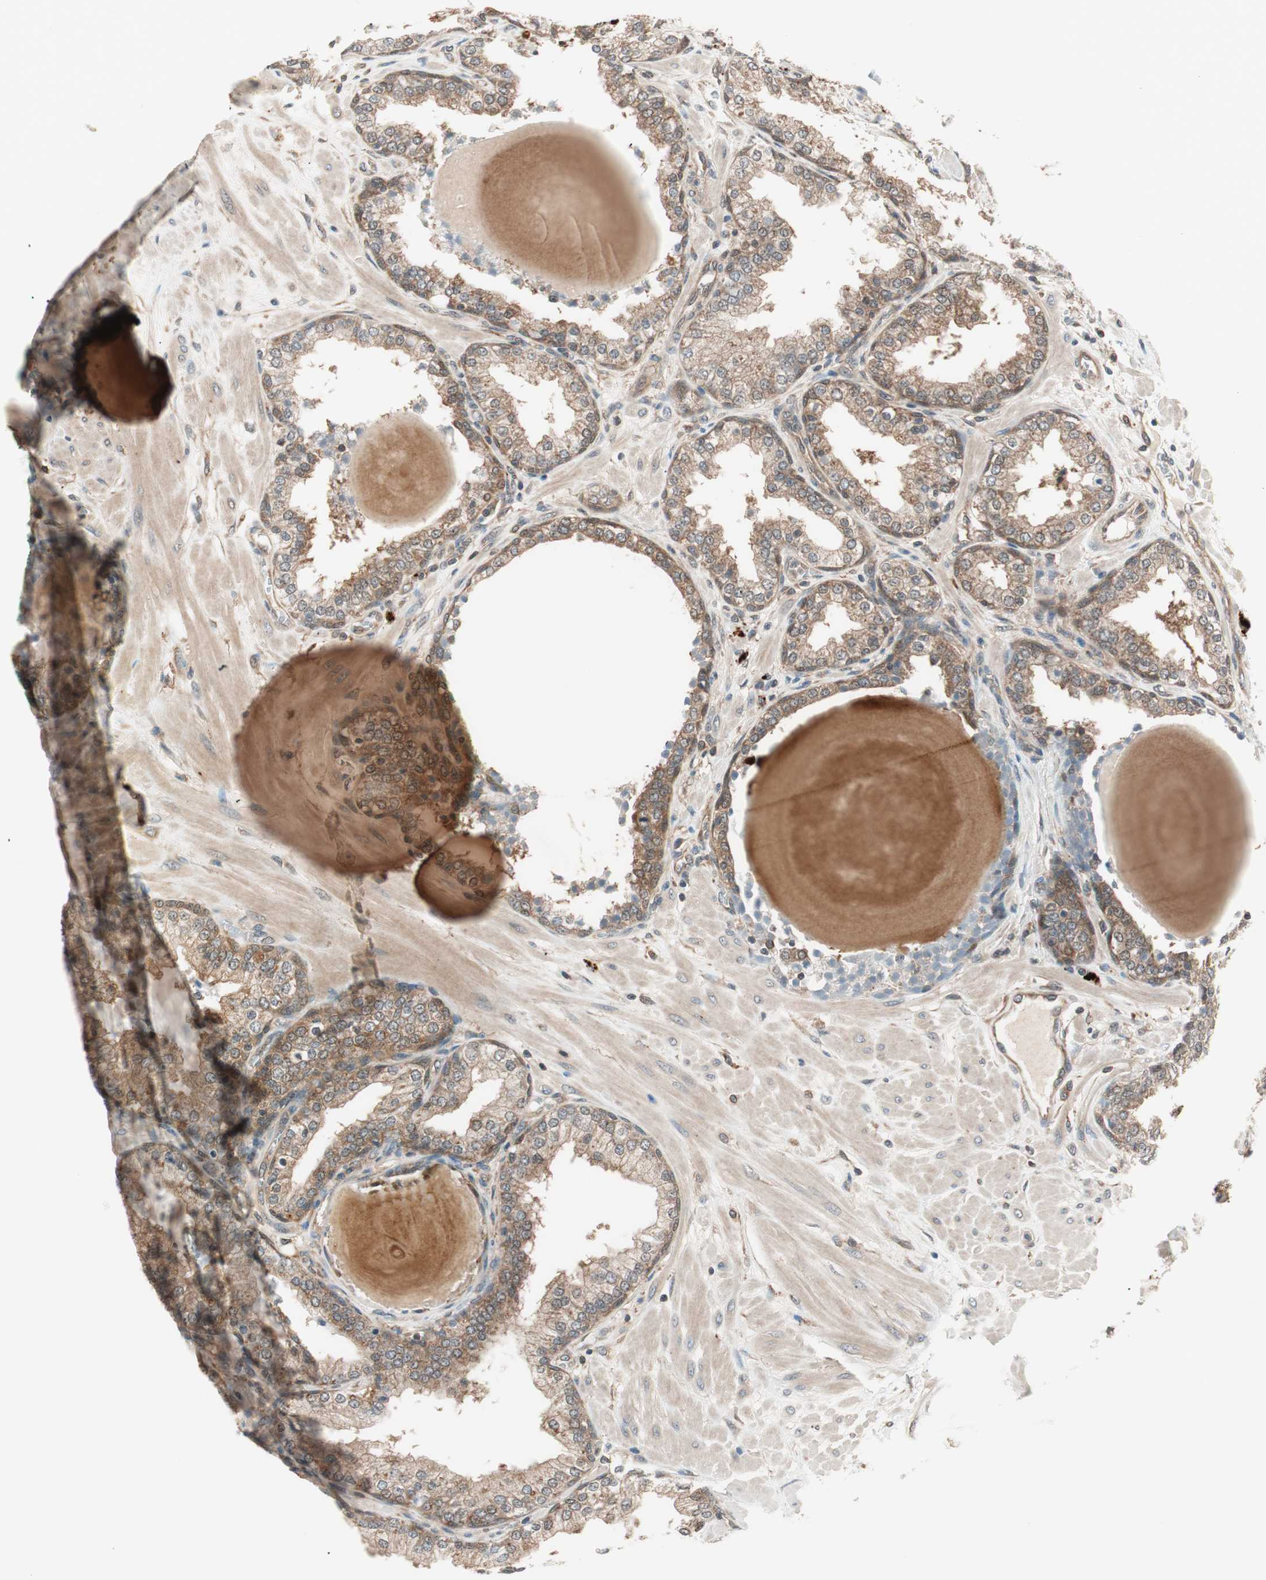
{"staining": {"intensity": "moderate", "quantity": ">75%", "location": "cytoplasmic/membranous"}, "tissue": "prostate", "cell_type": "Glandular cells", "image_type": "normal", "snomed": [{"axis": "morphology", "description": "Normal tissue, NOS"}, {"axis": "topography", "description": "Prostate"}], "caption": "Immunohistochemistry image of normal human prostate stained for a protein (brown), which demonstrates medium levels of moderate cytoplasmic/membranous positivity in approximately >75% of glandular cells.", "gene": "GALT", "patient": {"sex": "male", "age": 51}}